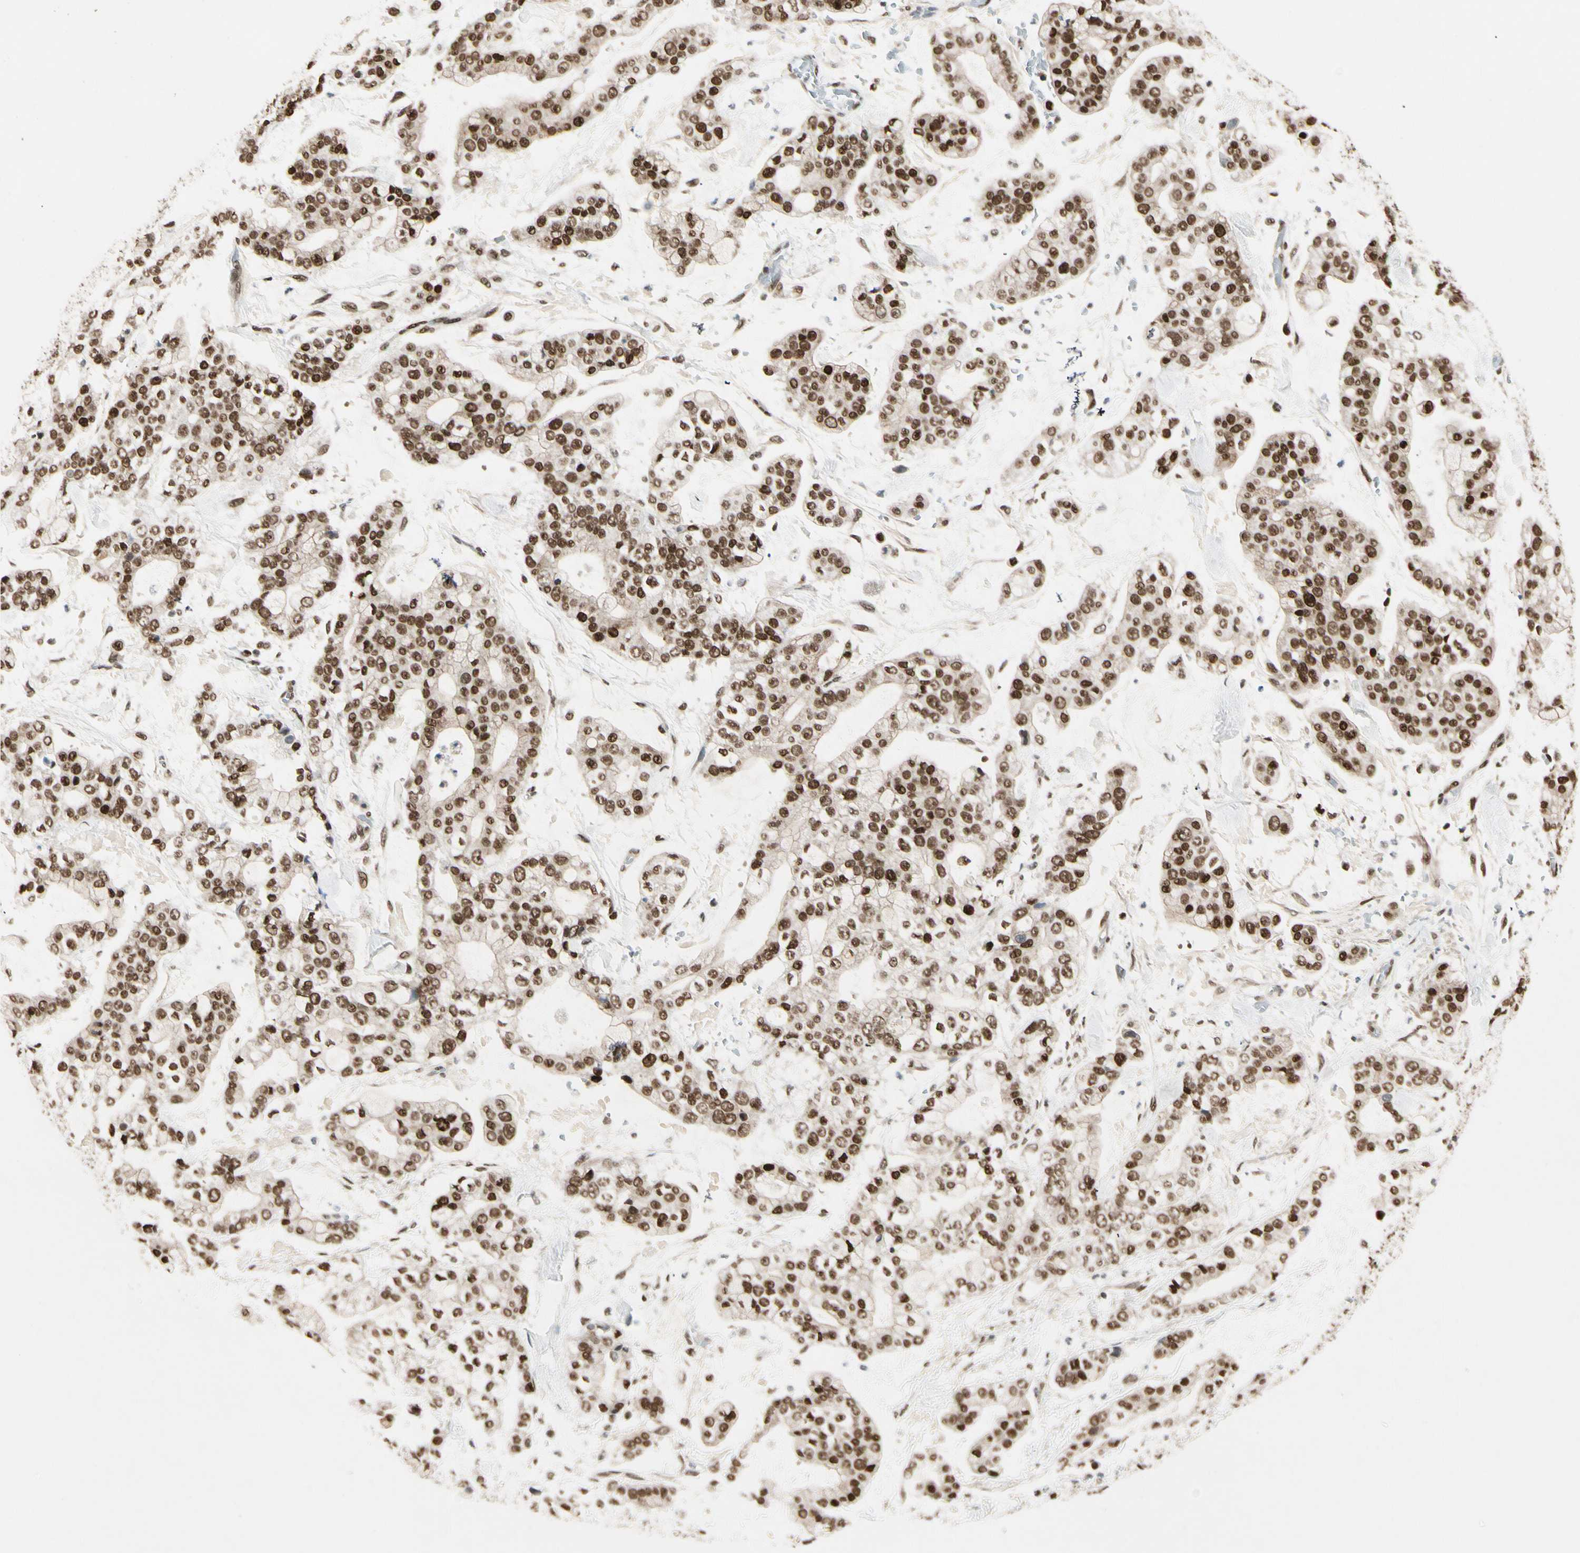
{"staining": {"intensity": "moderate", "quantity": ">75%", "location": "nuclear"}, "tissue": "stomach cancer", "cell_type": "Tumor cells", "image_type": "cancer", "snomed": [{"axis": "morphology", "description": "Normal tissue, NOS"}, {"axis": "morphology", "description": "Adenocarcinoma, NOS"}, {"axis": "topography", "description": "Stomach, upper"}, {"axis": "topography", "description": "Stomach"}], "caption": "A micrograph of stomach cancer stained for a protein displays moderate nuclear brown staining in tumor cells.", "gene": "CHAMP1", "patient": {"sex": "male", "age": 76}}